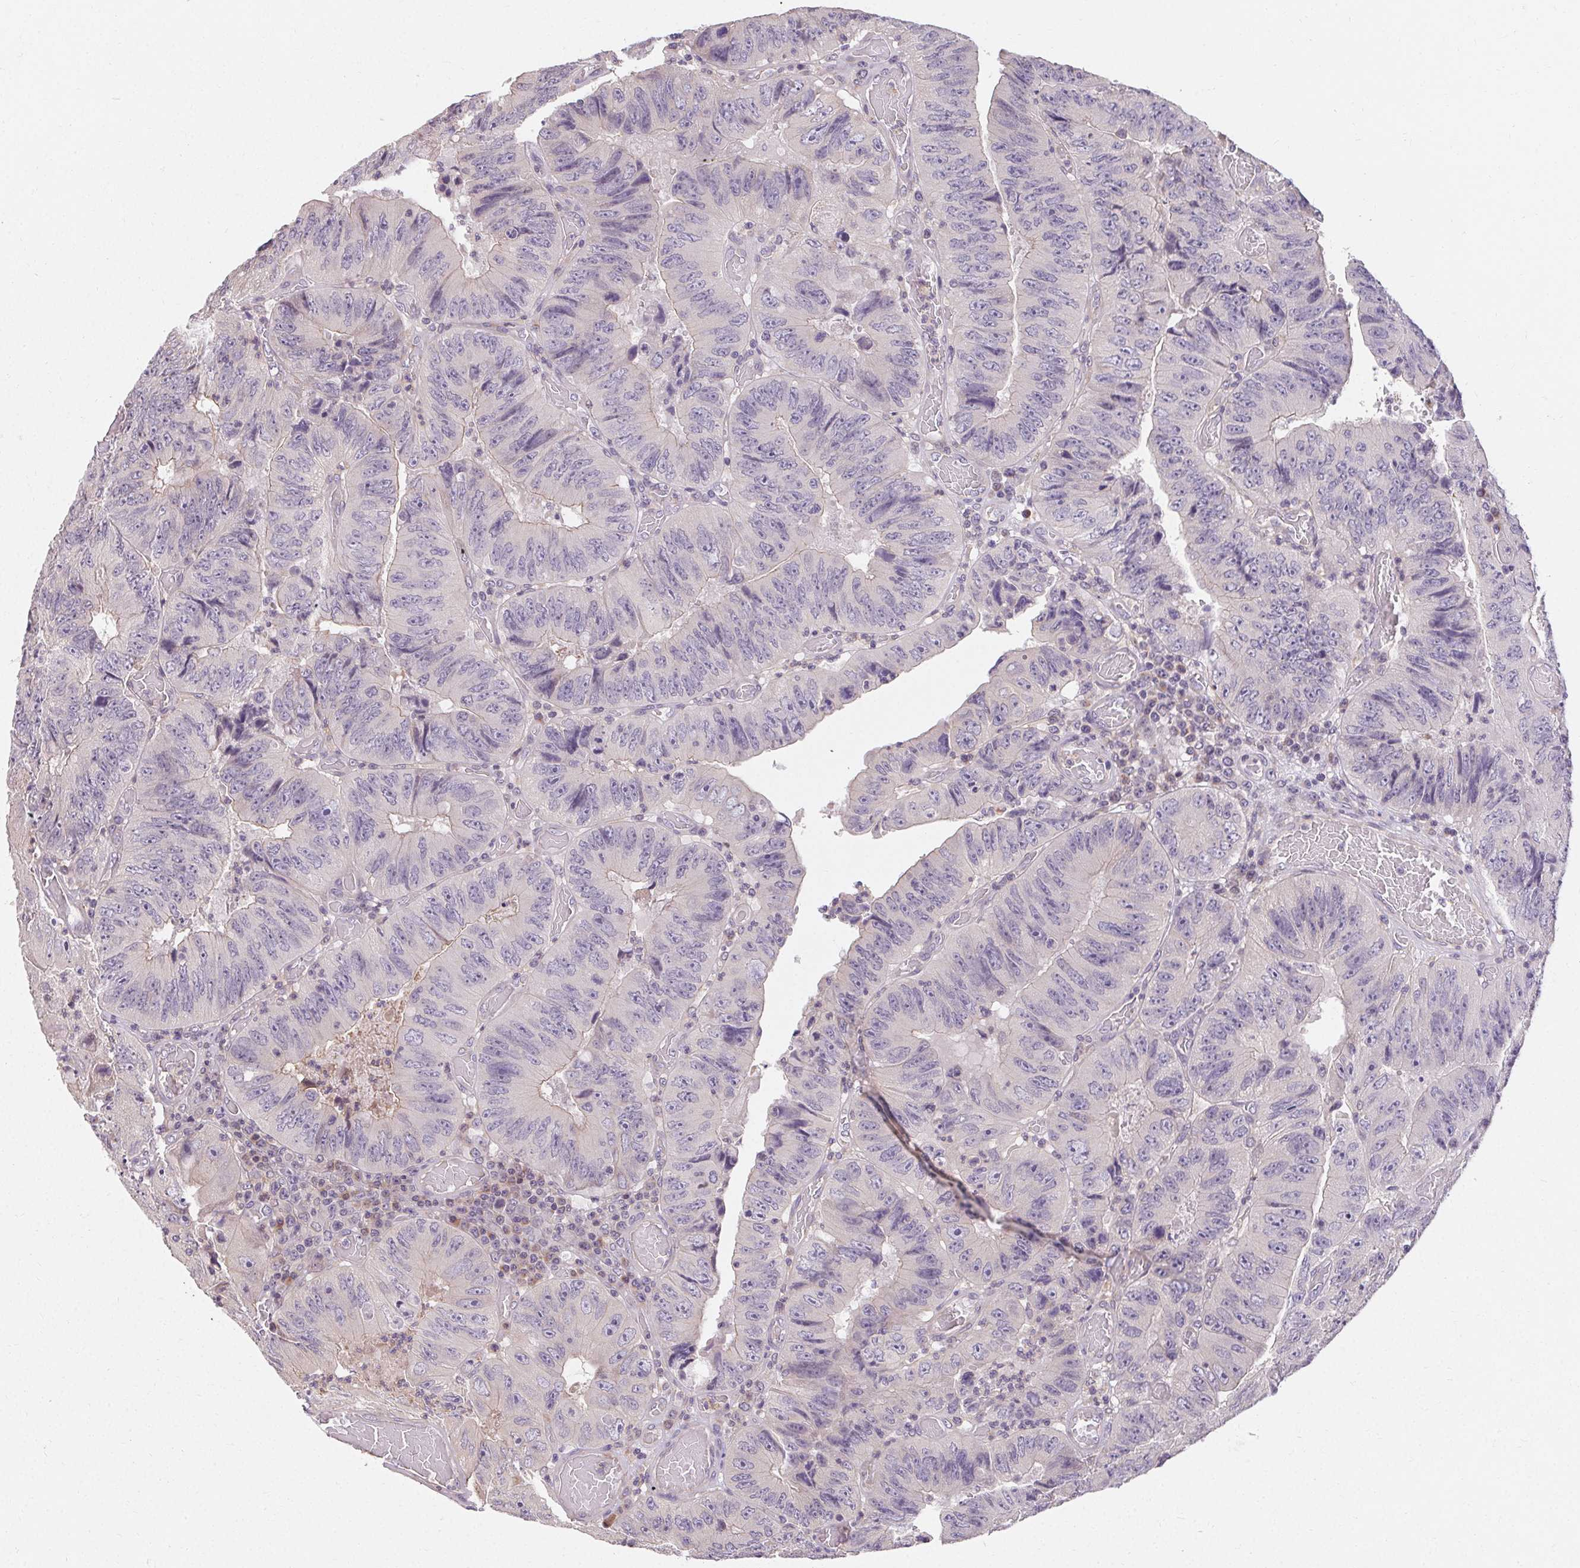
{"staining": {"intensity": "negative", "quantity": "none", "location": "none"}, "tissue": "colorectal cancer", "cell_type": "Tumor cells", "image_type": "cancer", "snomed": [{"axis": "morphology", "description": "Adenocarcinoma, NOS"}, {"axis": "topography", "description": "Colon"}], "caption": "DAB immunohistochemical staining of colorectal cancer reveals no significant expression in tumor cells. (Stains: DAB (3,3'-diaminobenzidine) immunohistochemistry (IHC) with hematoxylin counter stain, Microscopy: brightfield microscopy at high magnification).", "gene": "TMEM52B", "patient": {"sex": "female", "age": 84}}